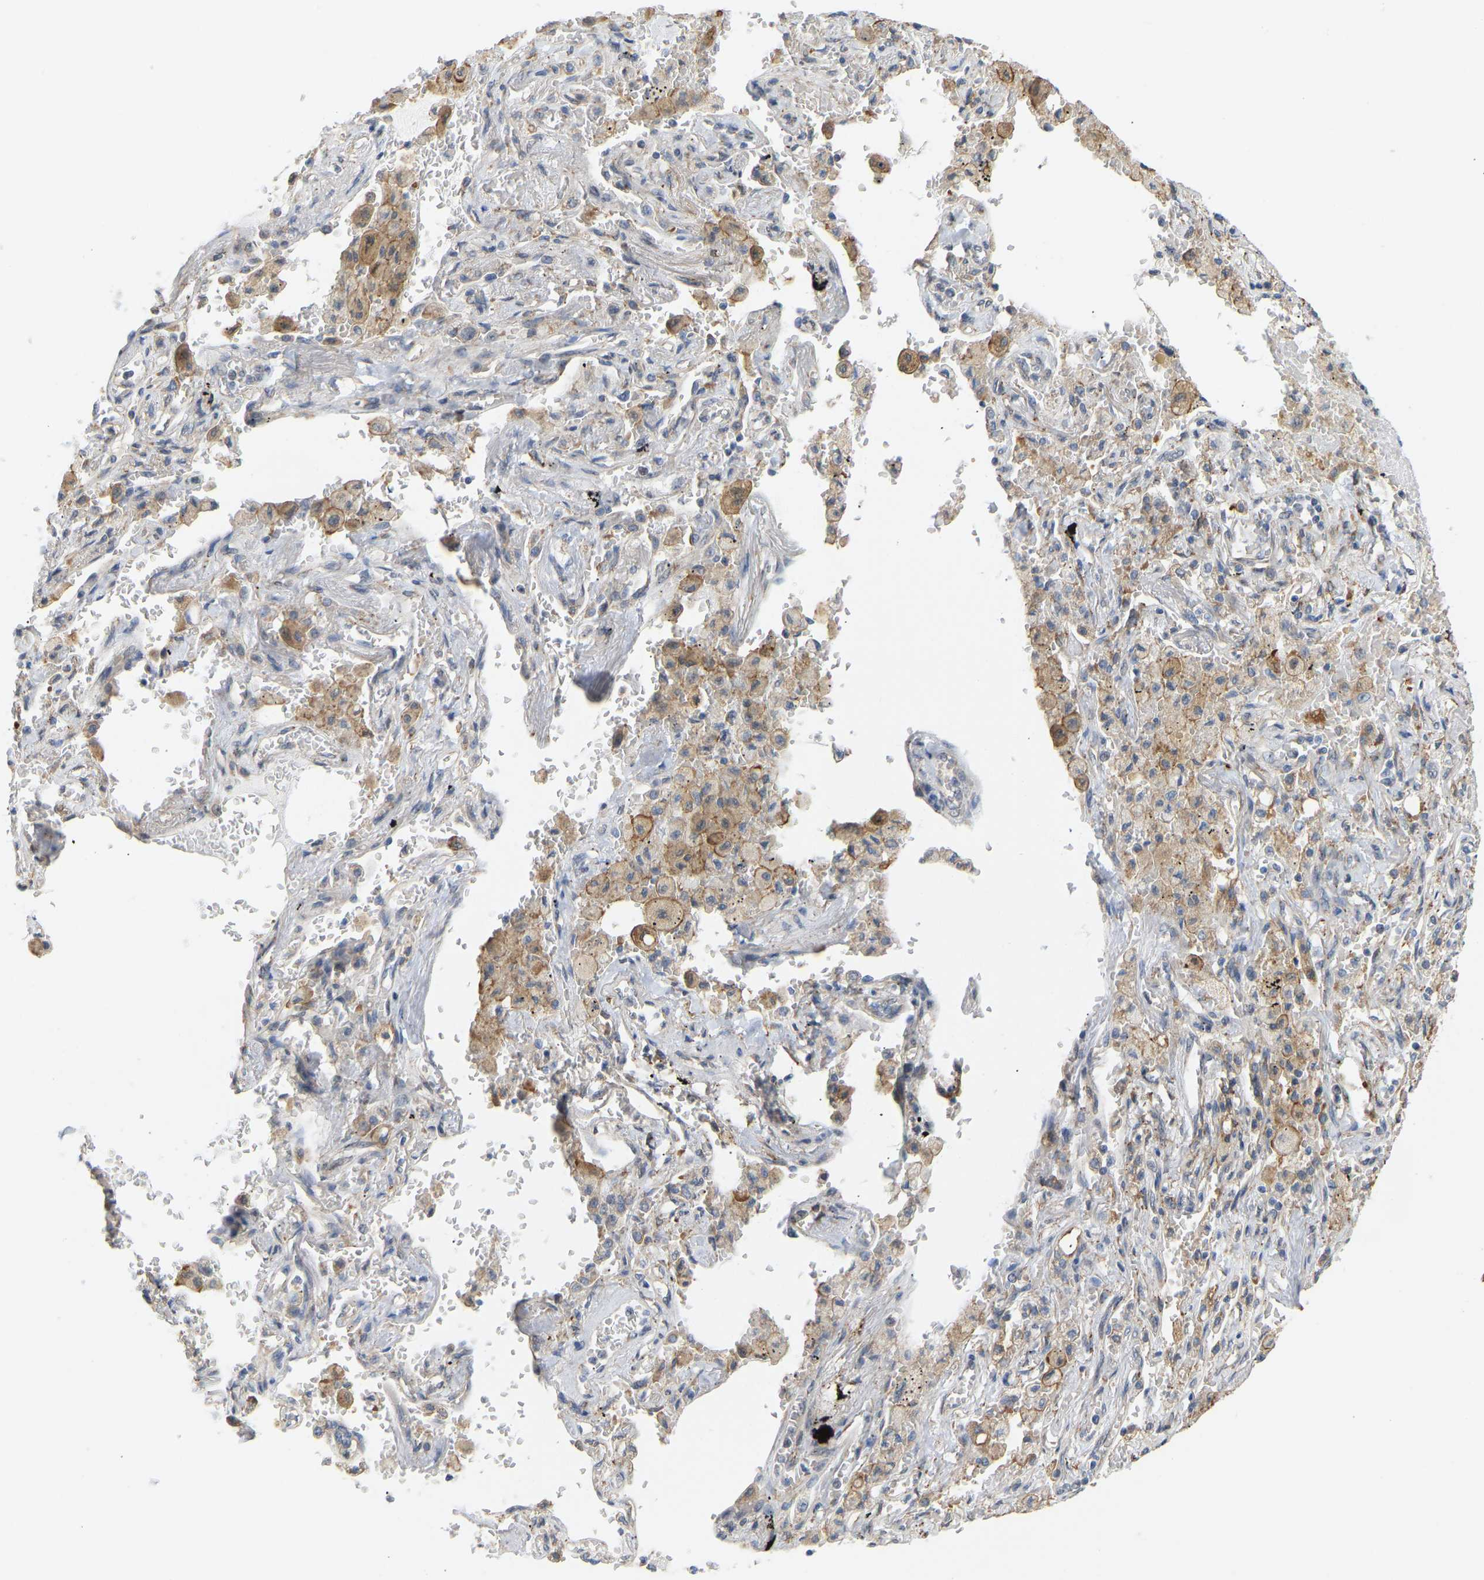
{"staining": {"intensity": "negative", "quantity": "none", "location": "none"}, "tissue": "lung cancer", "cell_type": "Tumor cells", "image_type": "cancer", "snomed": [{"axis": "morphology", "description": "Adenocarcinoma, NOS"}, {"axis": "topography", "description": "Lung"}], "caption": "Tumor cells are negative for protein expression in human adenocarcinoma (lung).", "gene": "BEND3", "patient": {"sex": "female", "age": 65}}